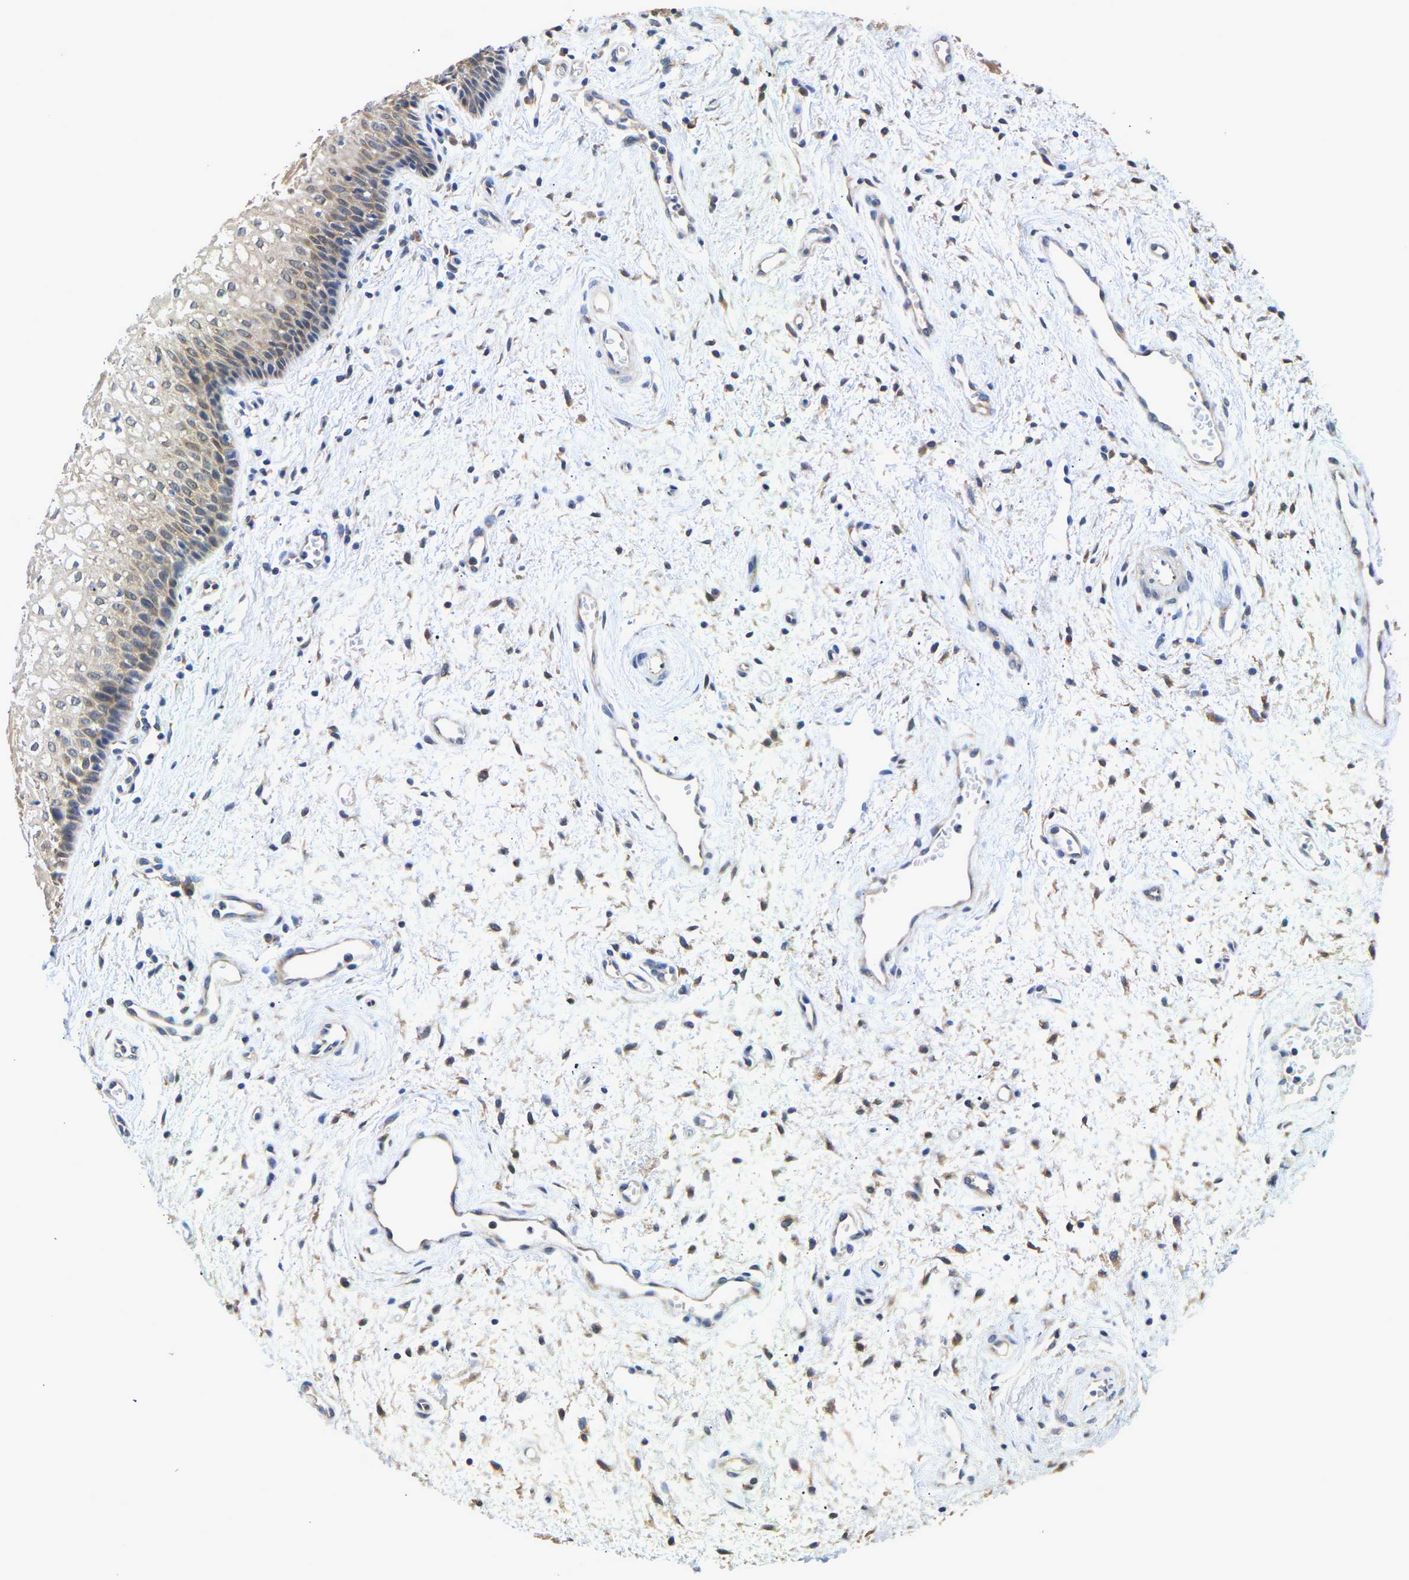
{"staining": {"intensity": "weak", "quantity": ">75%", "location": "cytoplasmic/membranous"}, "tissue": "vagina", "cell_type": "Squamous epithelial cells", "image_type": "normal", "snomed": [{"axis": "morphology", "description": "Normal tissue, NOS"}, {"axis": "topography", "description": "Vagina"}], "caption": "The photomicrograph shows a brown stain indicating the presence of a protein in the cytoplasmic/membranous of squamous epithelial cells in vagina. (DAB (3,3'-diaminobenzidine) IHC, brown staining for protein, blue staining for nuclei).", "gene": "CCDC6", "patient": {"sex": "female", "age": 34}}